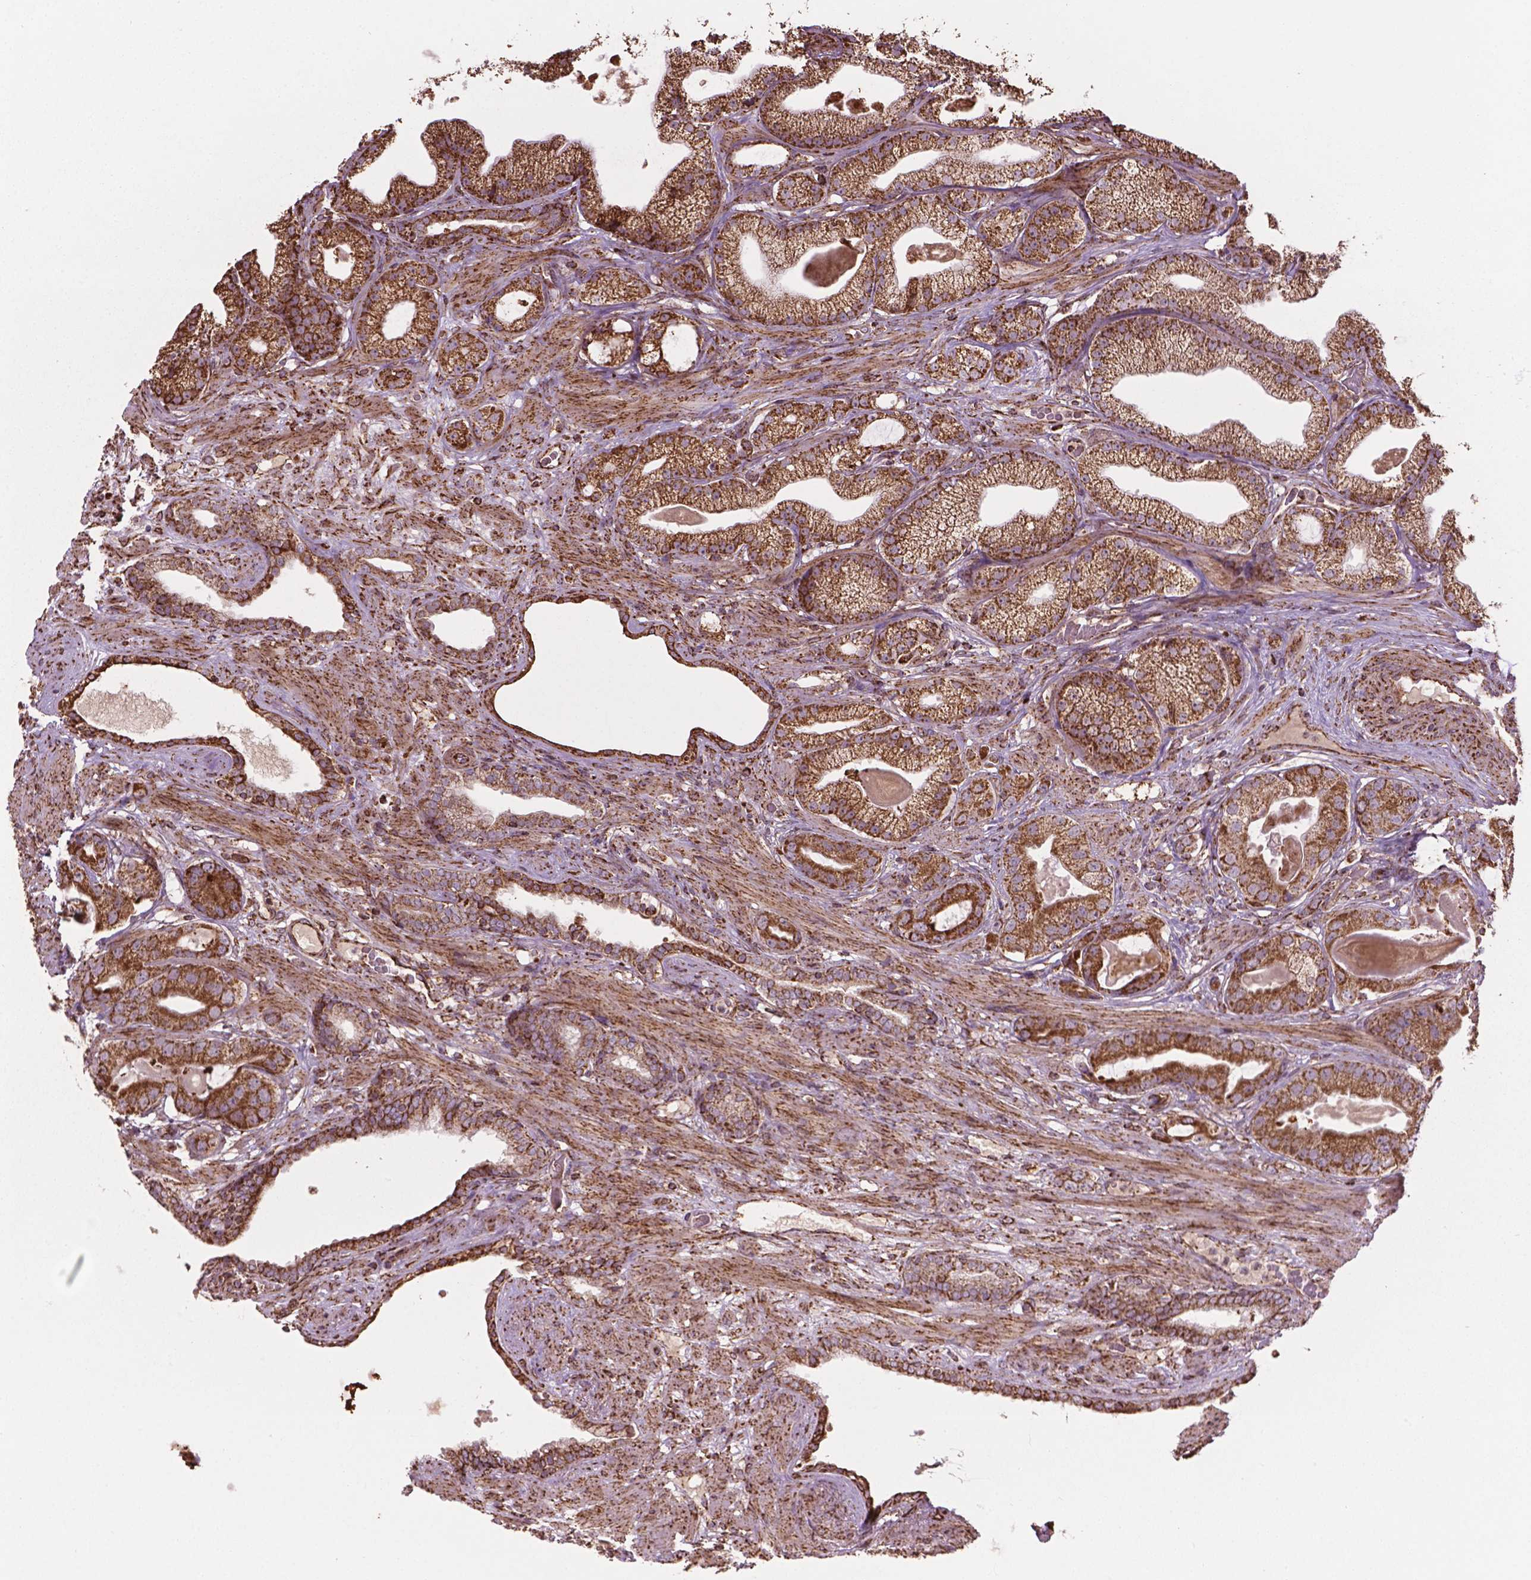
{"staining": {"intensity": "moderate", "quantity": ">75%", "location": "cytoplasmic/membranous"}, "tissue": "prostate cancer", "cell_type": "Tumor cells", "image_type": "cancer", "snomed": [{"axis": "morphology", "description": "Adenocarcinoma, Low grade"}, {"axis": "topography", "description": "Prostate"}], "caption": "Immunohistochemical staining of prostate cancer displays moderate cytoplasmic/membranous protein staining in about >75% of tumor cells.", "gene": "HS3ST3A1", "patient": {"sex": "male", "age": 57}}